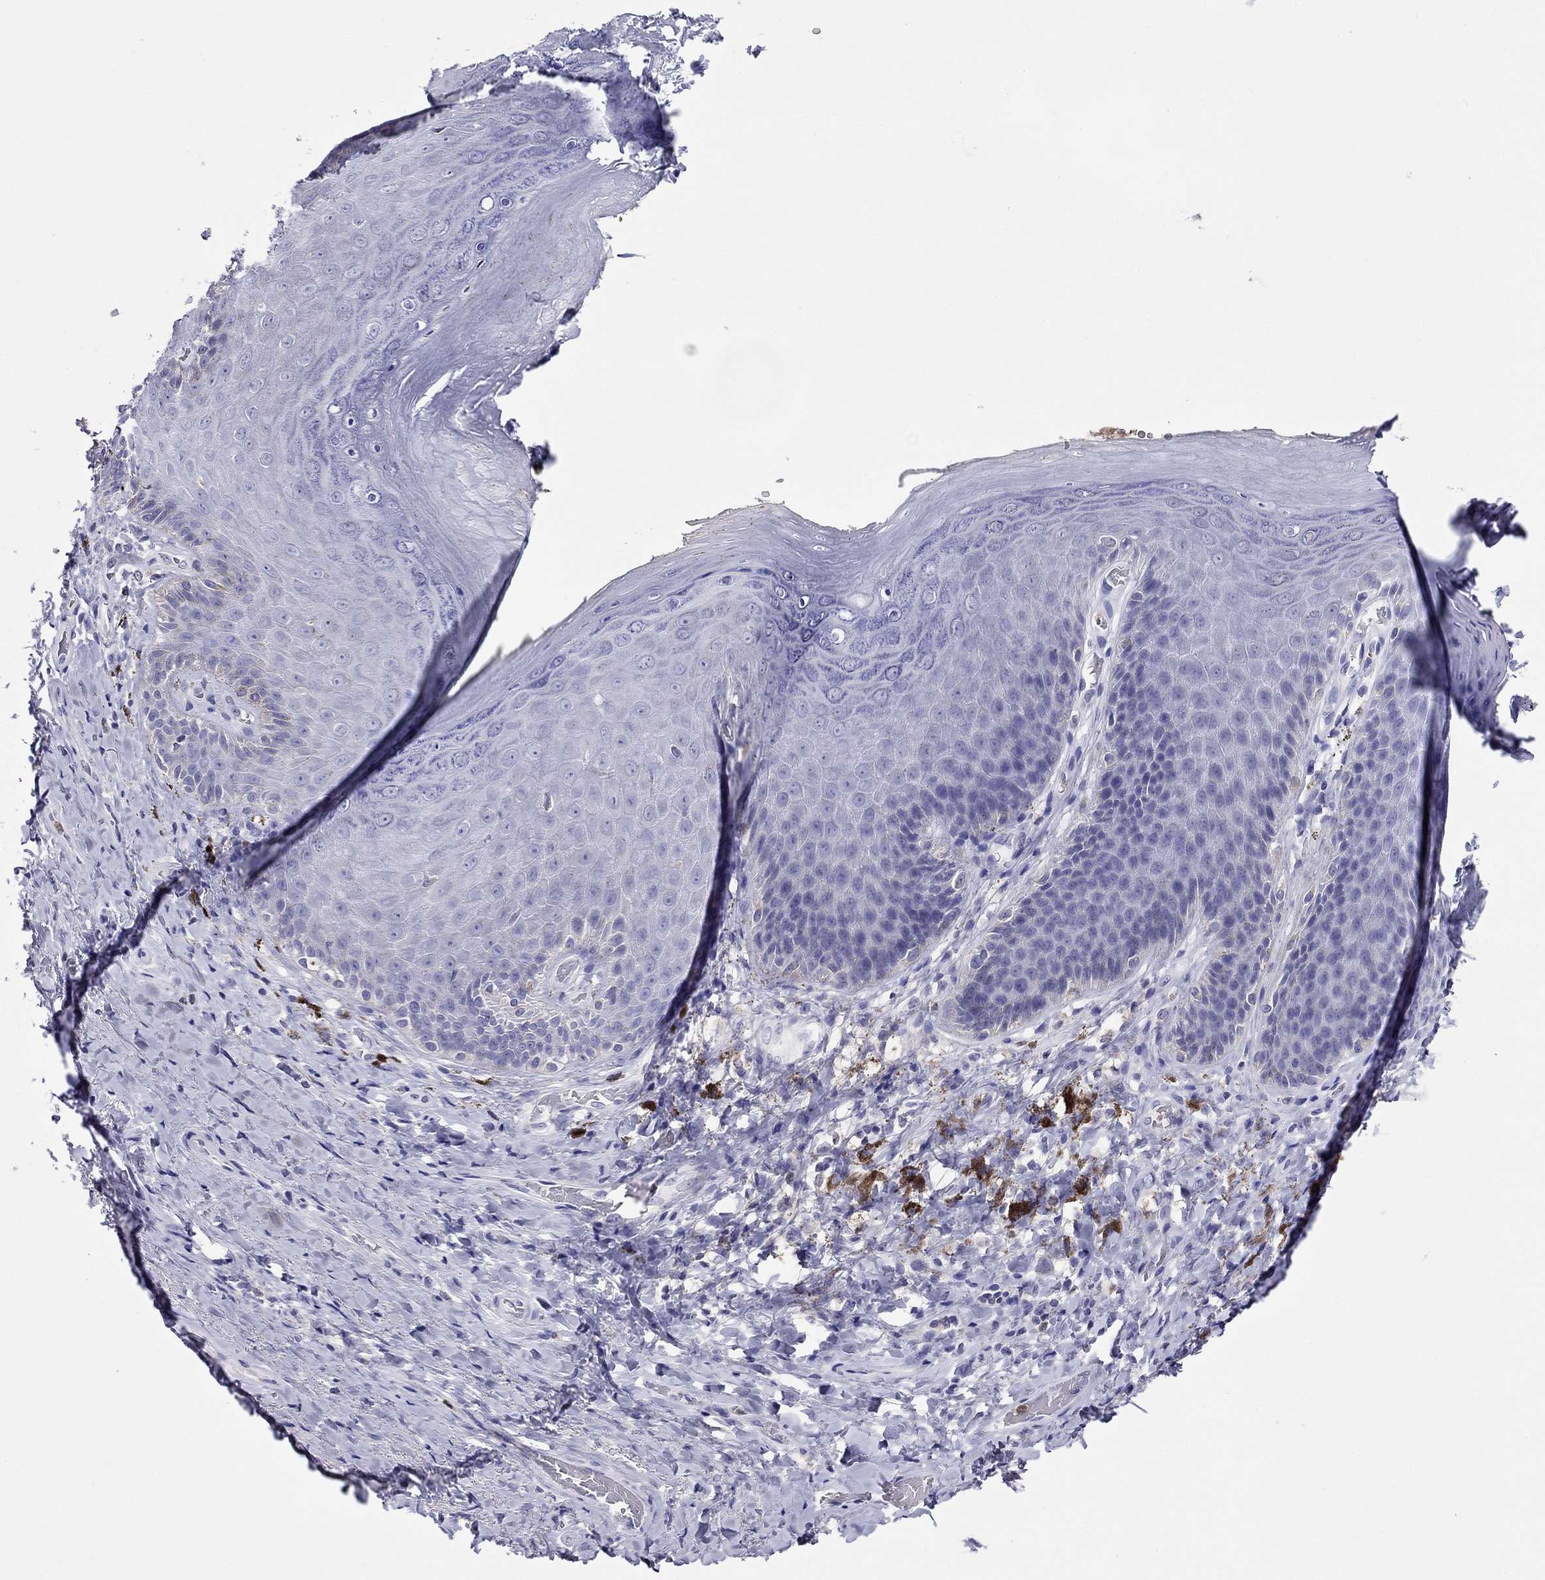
{"staining": {"intensity": "negative", "quantity": "none", "location": "none"}, "tissue": "adipose tissue", "cell_type": "Adipocytes", "image_type": "normal", "snomed": [{"axis": "morphology", "description": "Normal tissue, NOS"}, {"axis": "topography", "description": "Anal"}, {"axis": "topography", "description": "Peripheral nerve tissue"}], "caption": "A high-resolution histopathology image shows immunohistochemistry staining of benign adipose tissue, which shows no significant staining in adipocytes. (DAB immunohistochemistry (IHC) with hematoxylin counter stain).", "gene": "SCG2", "patient": {"sex": "male", "age": 53}}